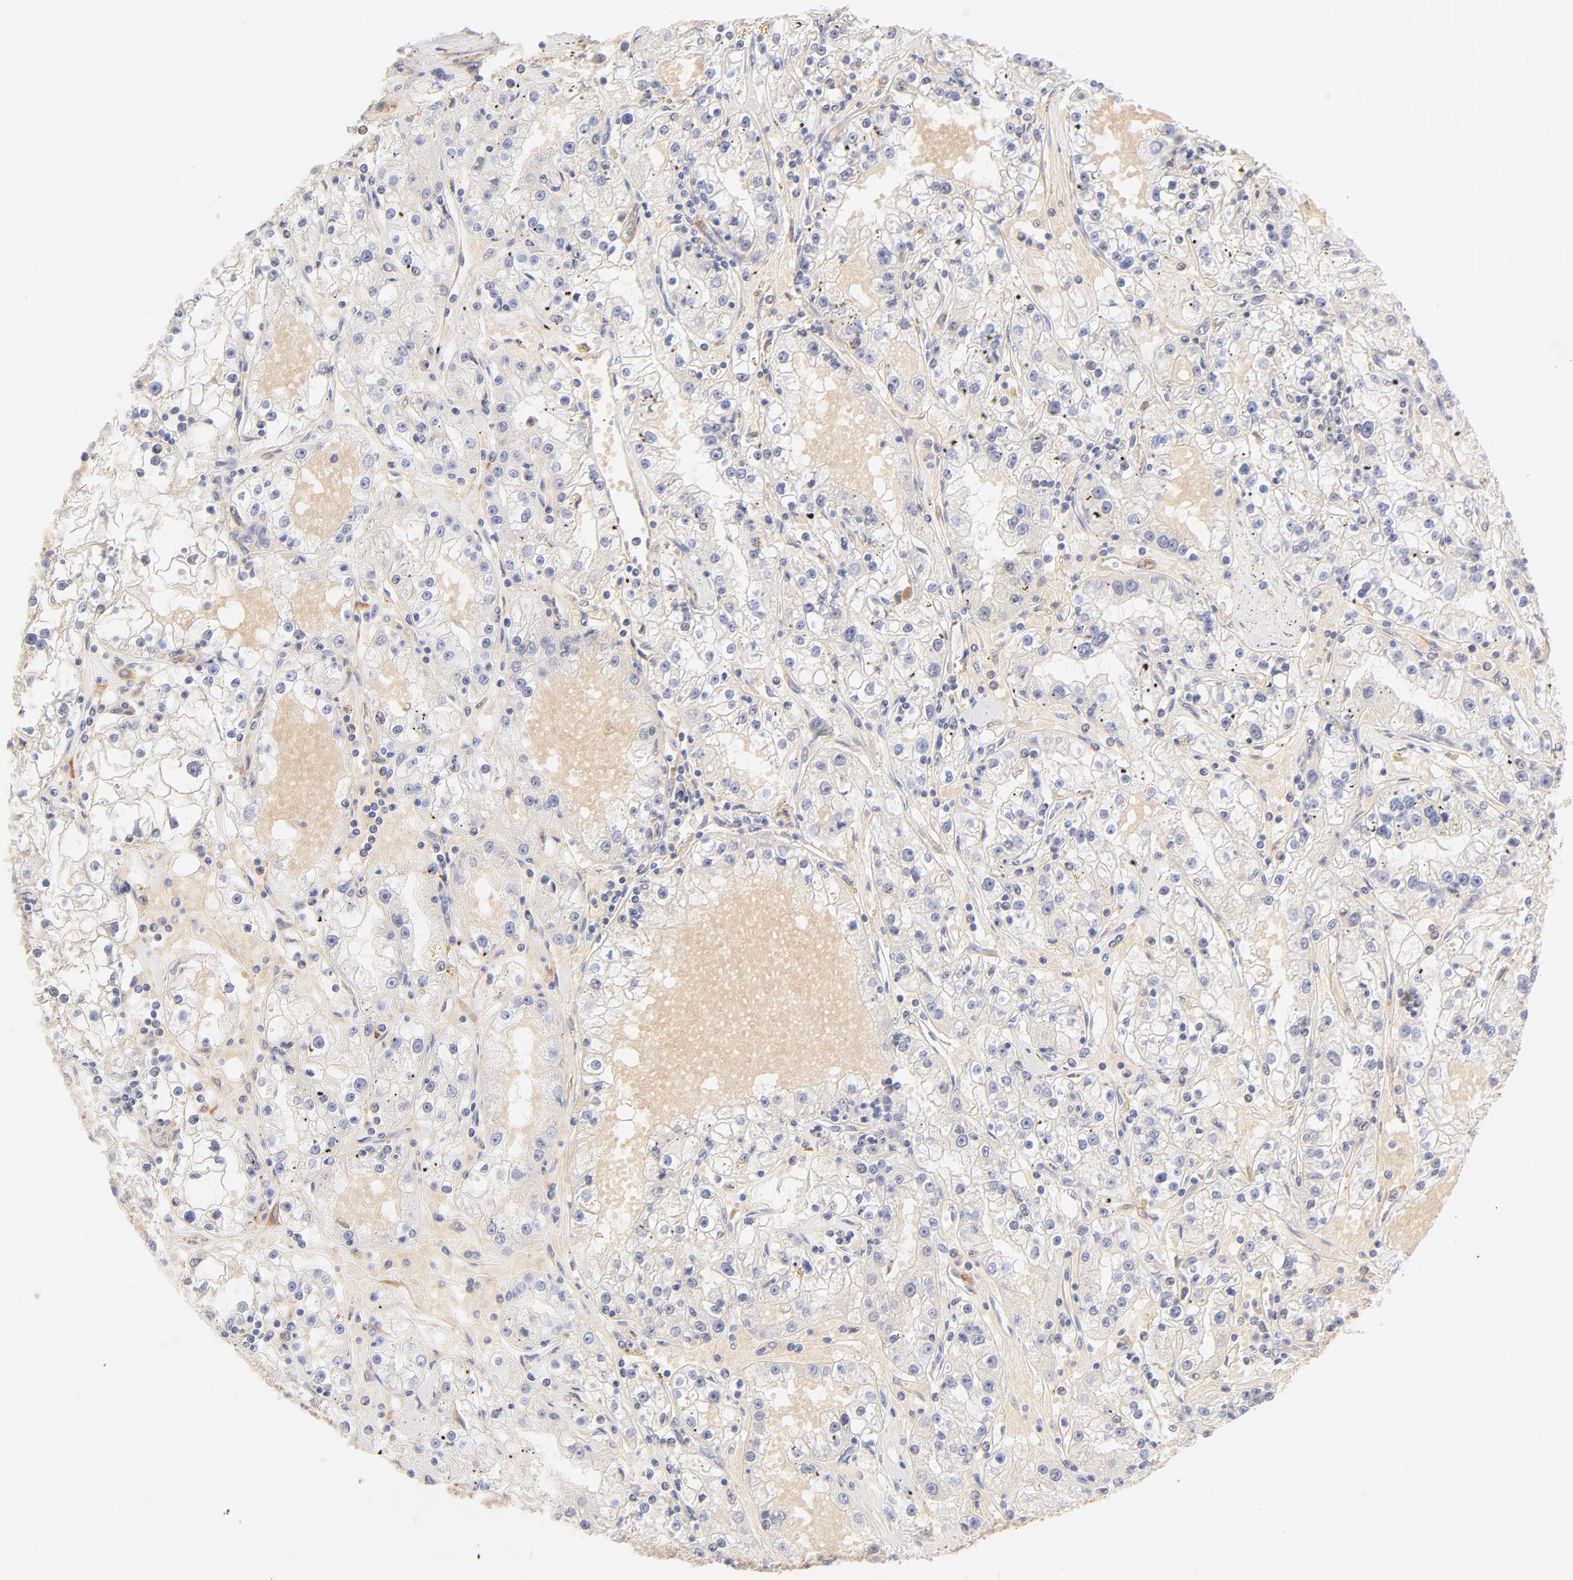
{"staining": {"intensity": "negative", "quantity": "none", "location": "none"}, "tissue": "renal cancer", "cell_type": "Tumor cells", "image_type": "cancer", "snomed": [{"axis": "morphology", "description": "Adenocarcinoma, NOS"}, {"axis": "topography", "description": "Kidney"}], "caption": "The micrograph reveals no staining of tumor cells in renal cancer (adenocarcinoma). Brightfield microscopy of IHC stained with DAB (3,3'-diaminobenzidine) (brown) and hematoxylin (blue), captured at high magnification.", "gene": "LDLRAP1", "patient": {"sex": "male", "age": 56}}